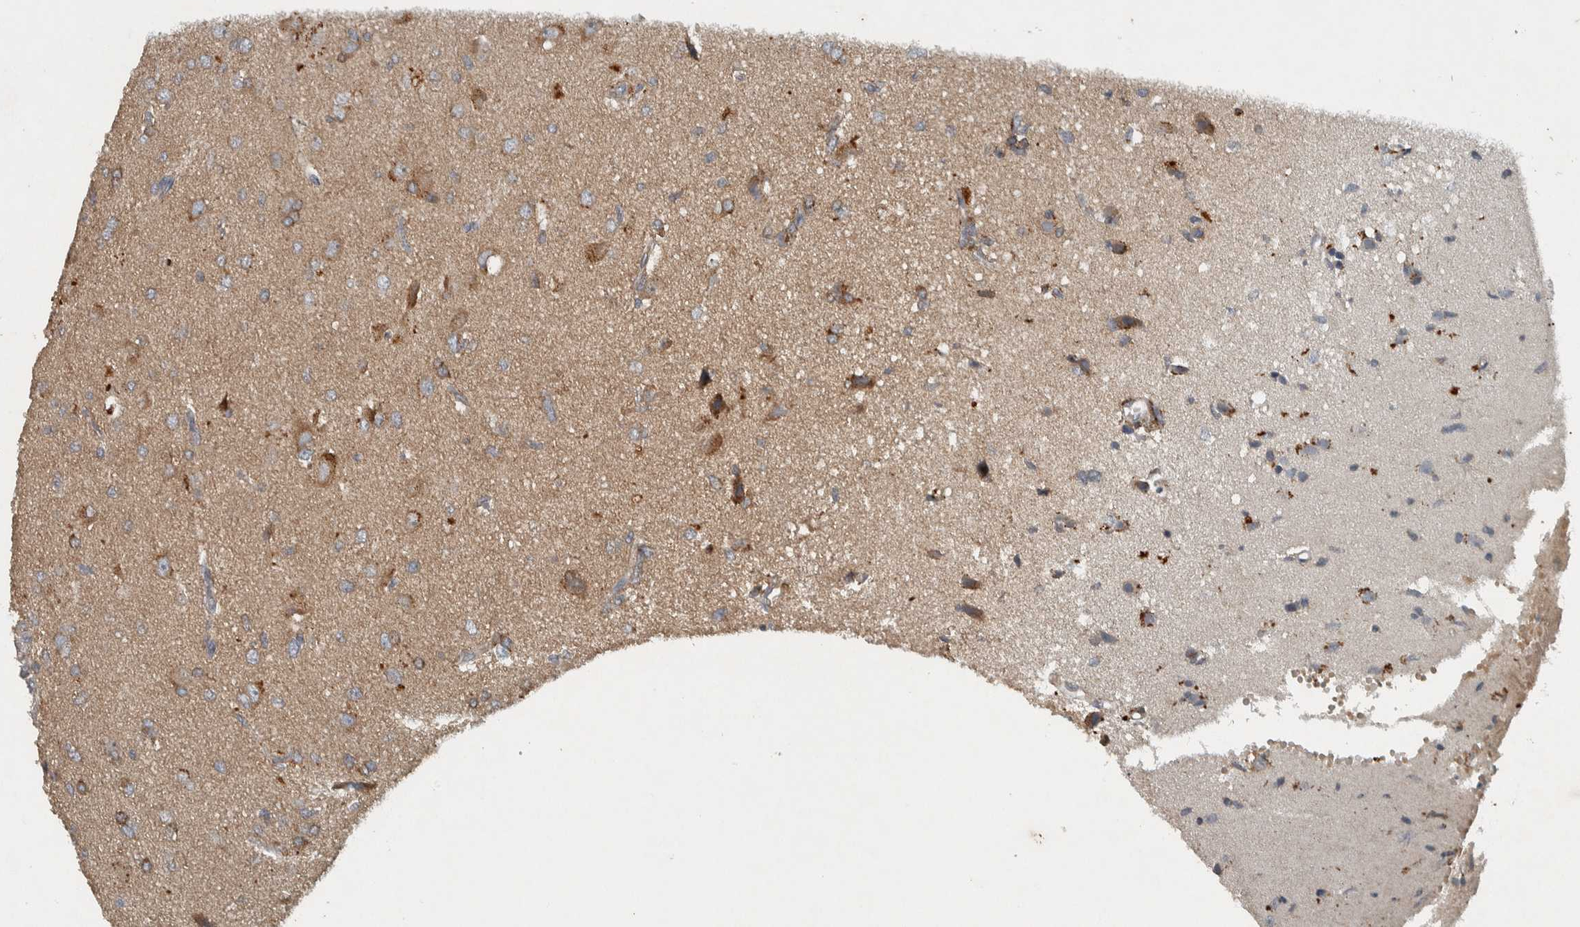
{"staining": {"intensity": "moderate", "quantity": "<25%", "location": "cytoplasmic/membranous"}, "tissue": "glioma", "cell_type": "Tumor cells", "image_type": "cancer", "snomed": [{"axis": "morphology", "description": "Glioma, malignant, High grade"}, {"axis": "topography", "description": "Brain"}], "caption": "Tumor cells reveal moderate cytoplasmic/membranous expression in about <25% of cells in malignant glioma (high-grade). The staining is performed using DAB brown chromogen to label protein expression. The nuclei are counter-stained blue using hematoxylin.", "gene": "CLCN2", "patient": {"sex": "female", "age": 59}}